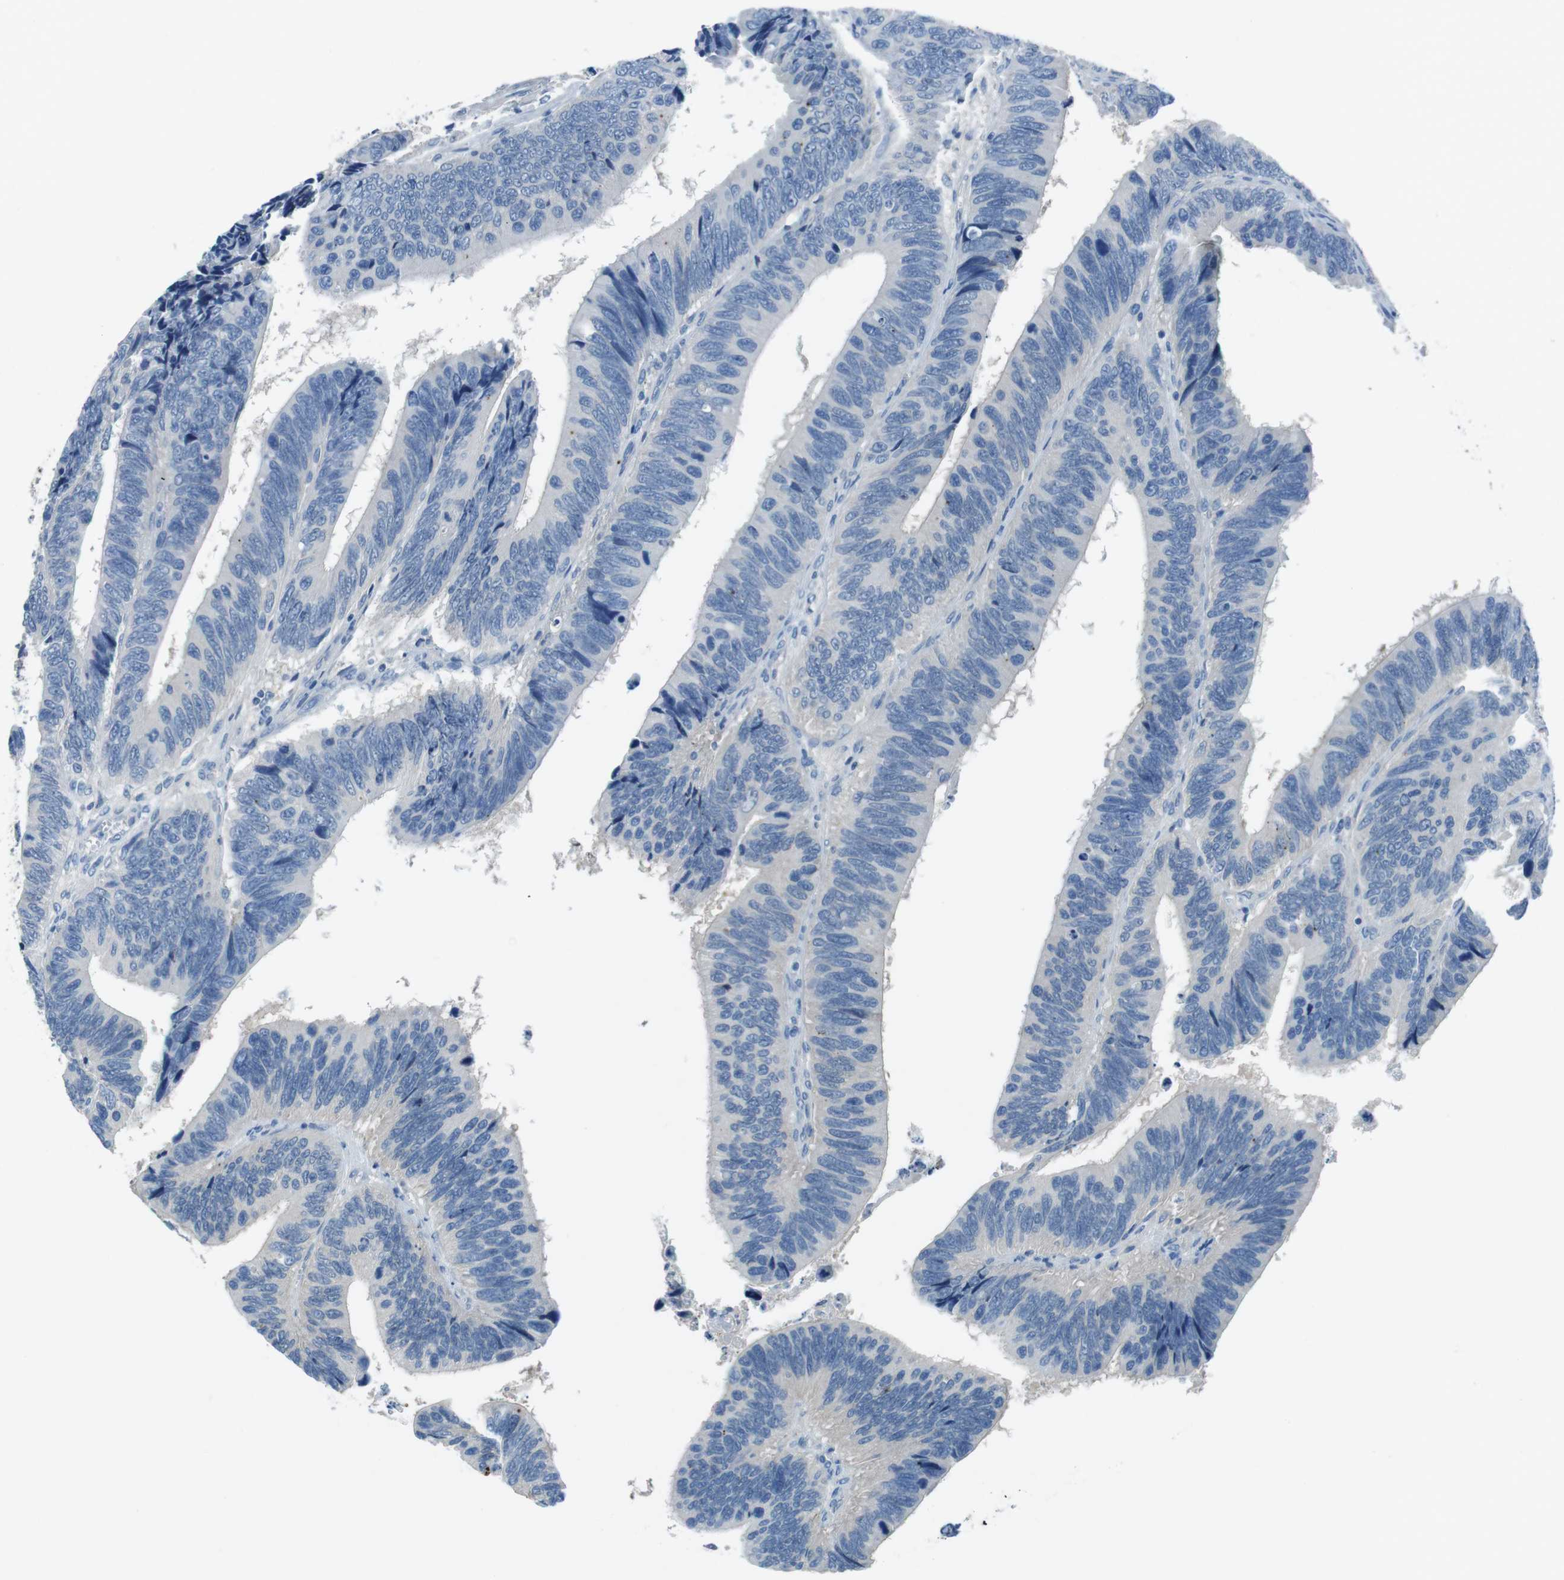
{"staining": {"intensity": "negative", "quantity": "none", "location": "none"}, "tissue": "colorectal cancer", "cell_type": "Tumor cells", "image_type": "cancer", "snomed": [{"axis": "morphology", "description": "Adenocarcinoma, NOS"}, {"axis": "topography", "description": "Colon"}], "caption": "Immunohistochemistry of human colorectal cancer demonstrates no staining in tumor cells.", "gene": "TULP3", "patient": {"sex": "male", "age": 72}}